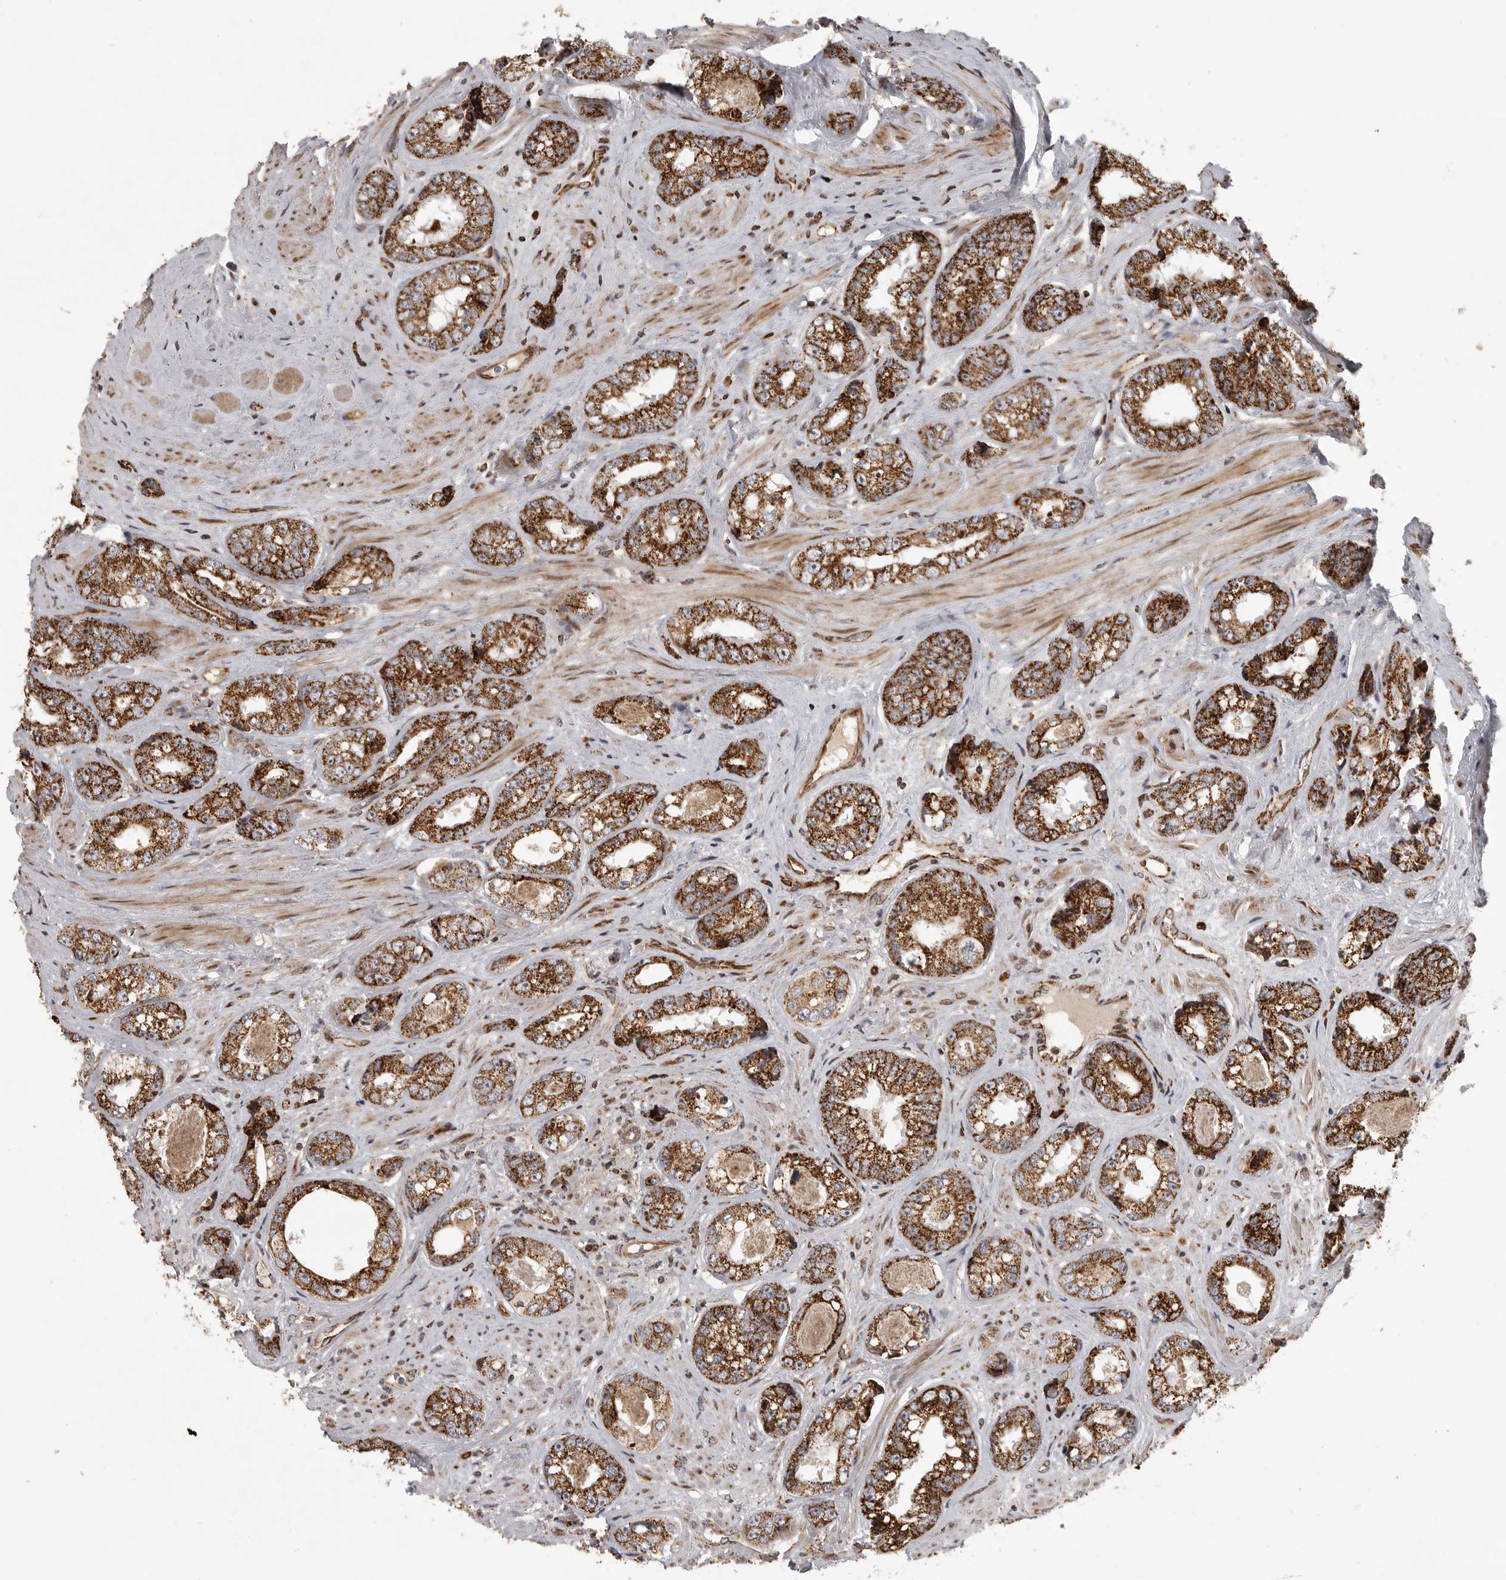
{"staining": {"intensity": "strong", "quantity": ">75%", "location": "cytoplasmic/membranous"}, "tissue": "prostate cancer", "cell_type": "Tumor cells", "image_type": "cancer", "snomed": [{"axis": "morphology", "description": "Adenocarcinoma, High grade"}, {"axis": "topography", "description": "Prostate"}], "caption": "The immunohistochemical stain shows strong cytoplasmic/membranous positivity in tumor cells of prostate adenocarcinoma (high-grade) tissue.", "gene": "NARS2", "patient": {"sex": "male", "age": 61}}